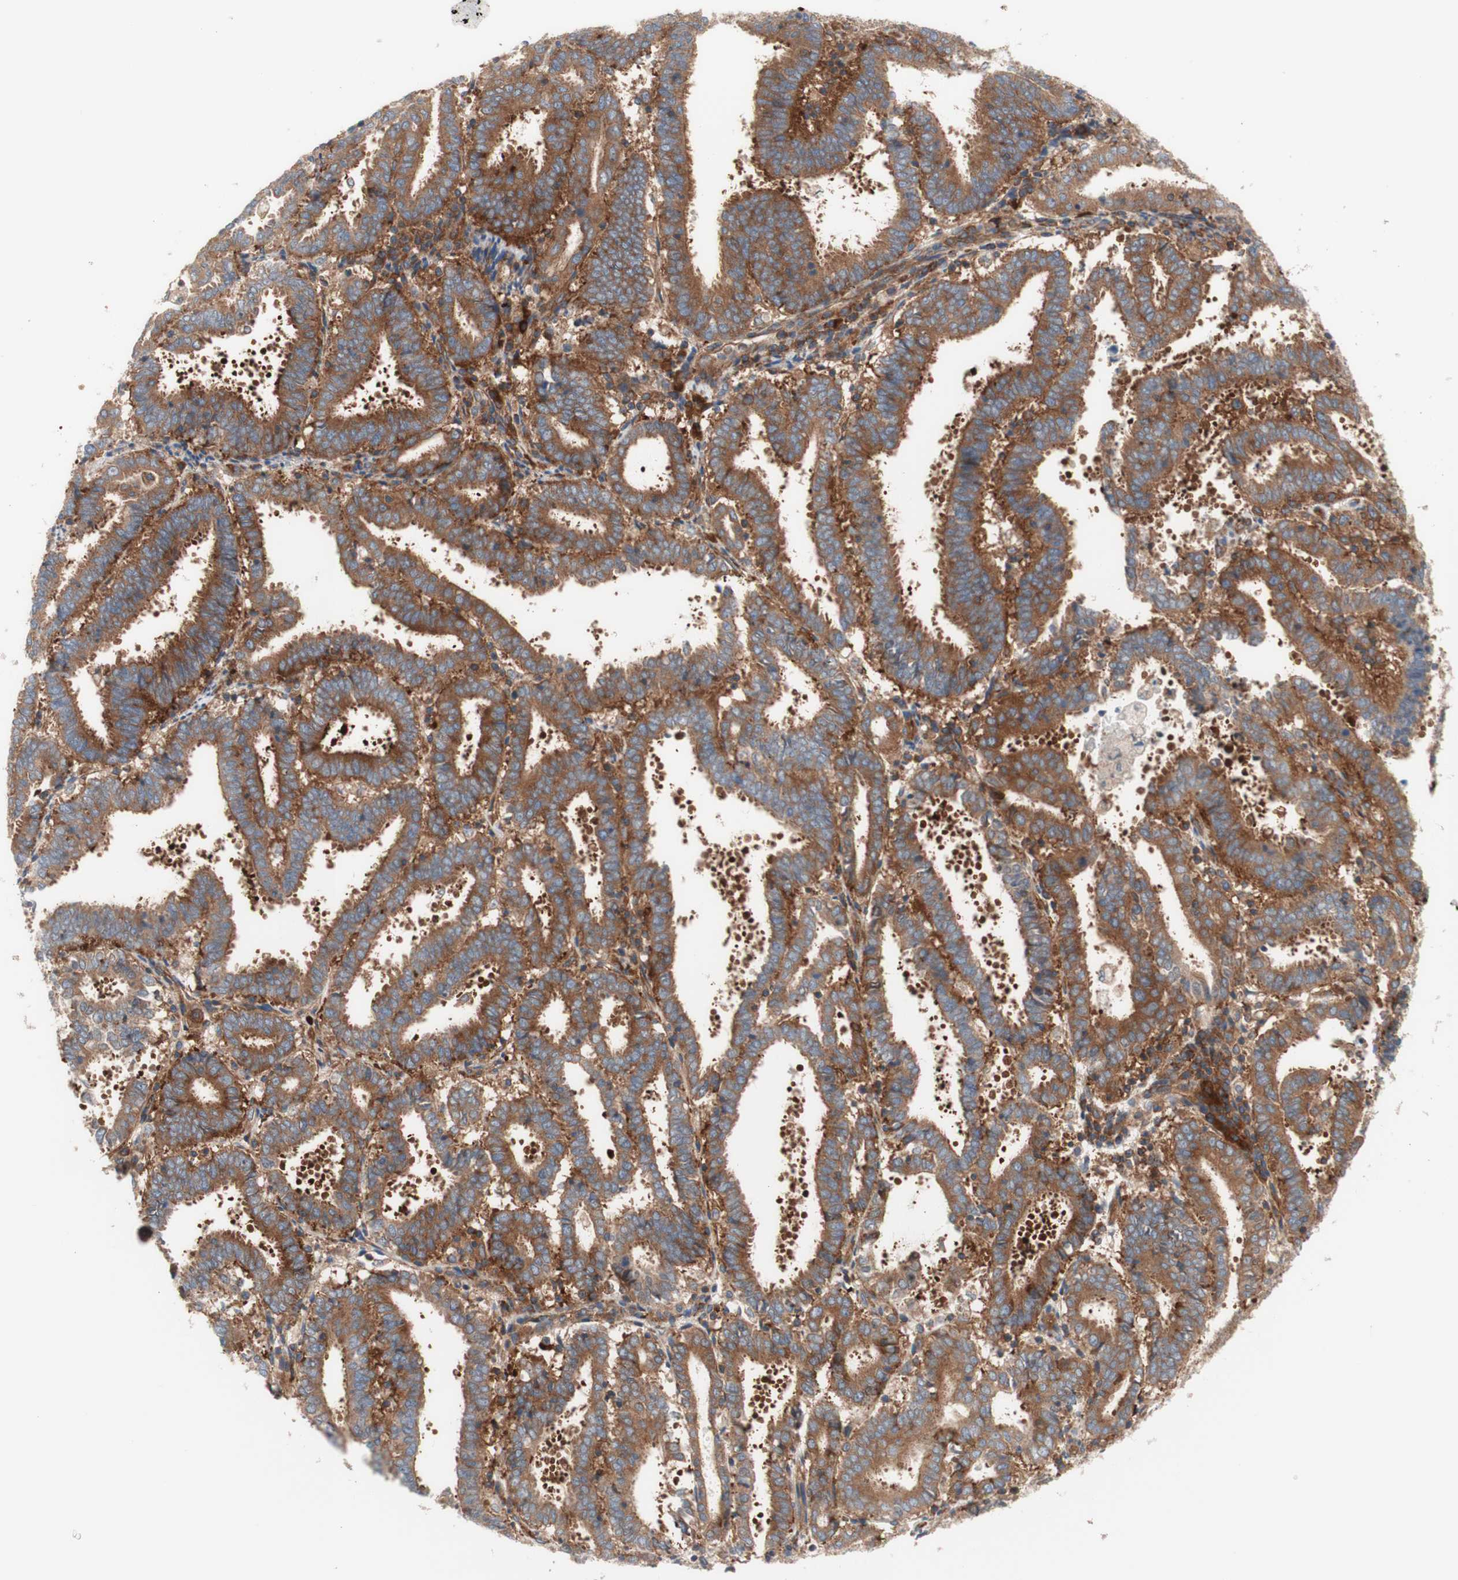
{"staining": {"intensity": "moderate", "quantity": ">75%", "location": "cytoplasmic/membranous"}, "tissue": "endometrial cancer", "cell_type": "Tumor cells", "image_type": "cancer", "snomed": [{"axis": "morphology", "description": "Adenocarcinoma, NOS"}, {"axis": "topography", "description": "Uterus"}], "caption": "Brown immunohistochemical staining in endometrial cancer reveals moderate cytoplasmic/membranous expression in about >75% of tumor cells.", "gene": "CCN4", "patient": {"sex": "female", "age": 83}}